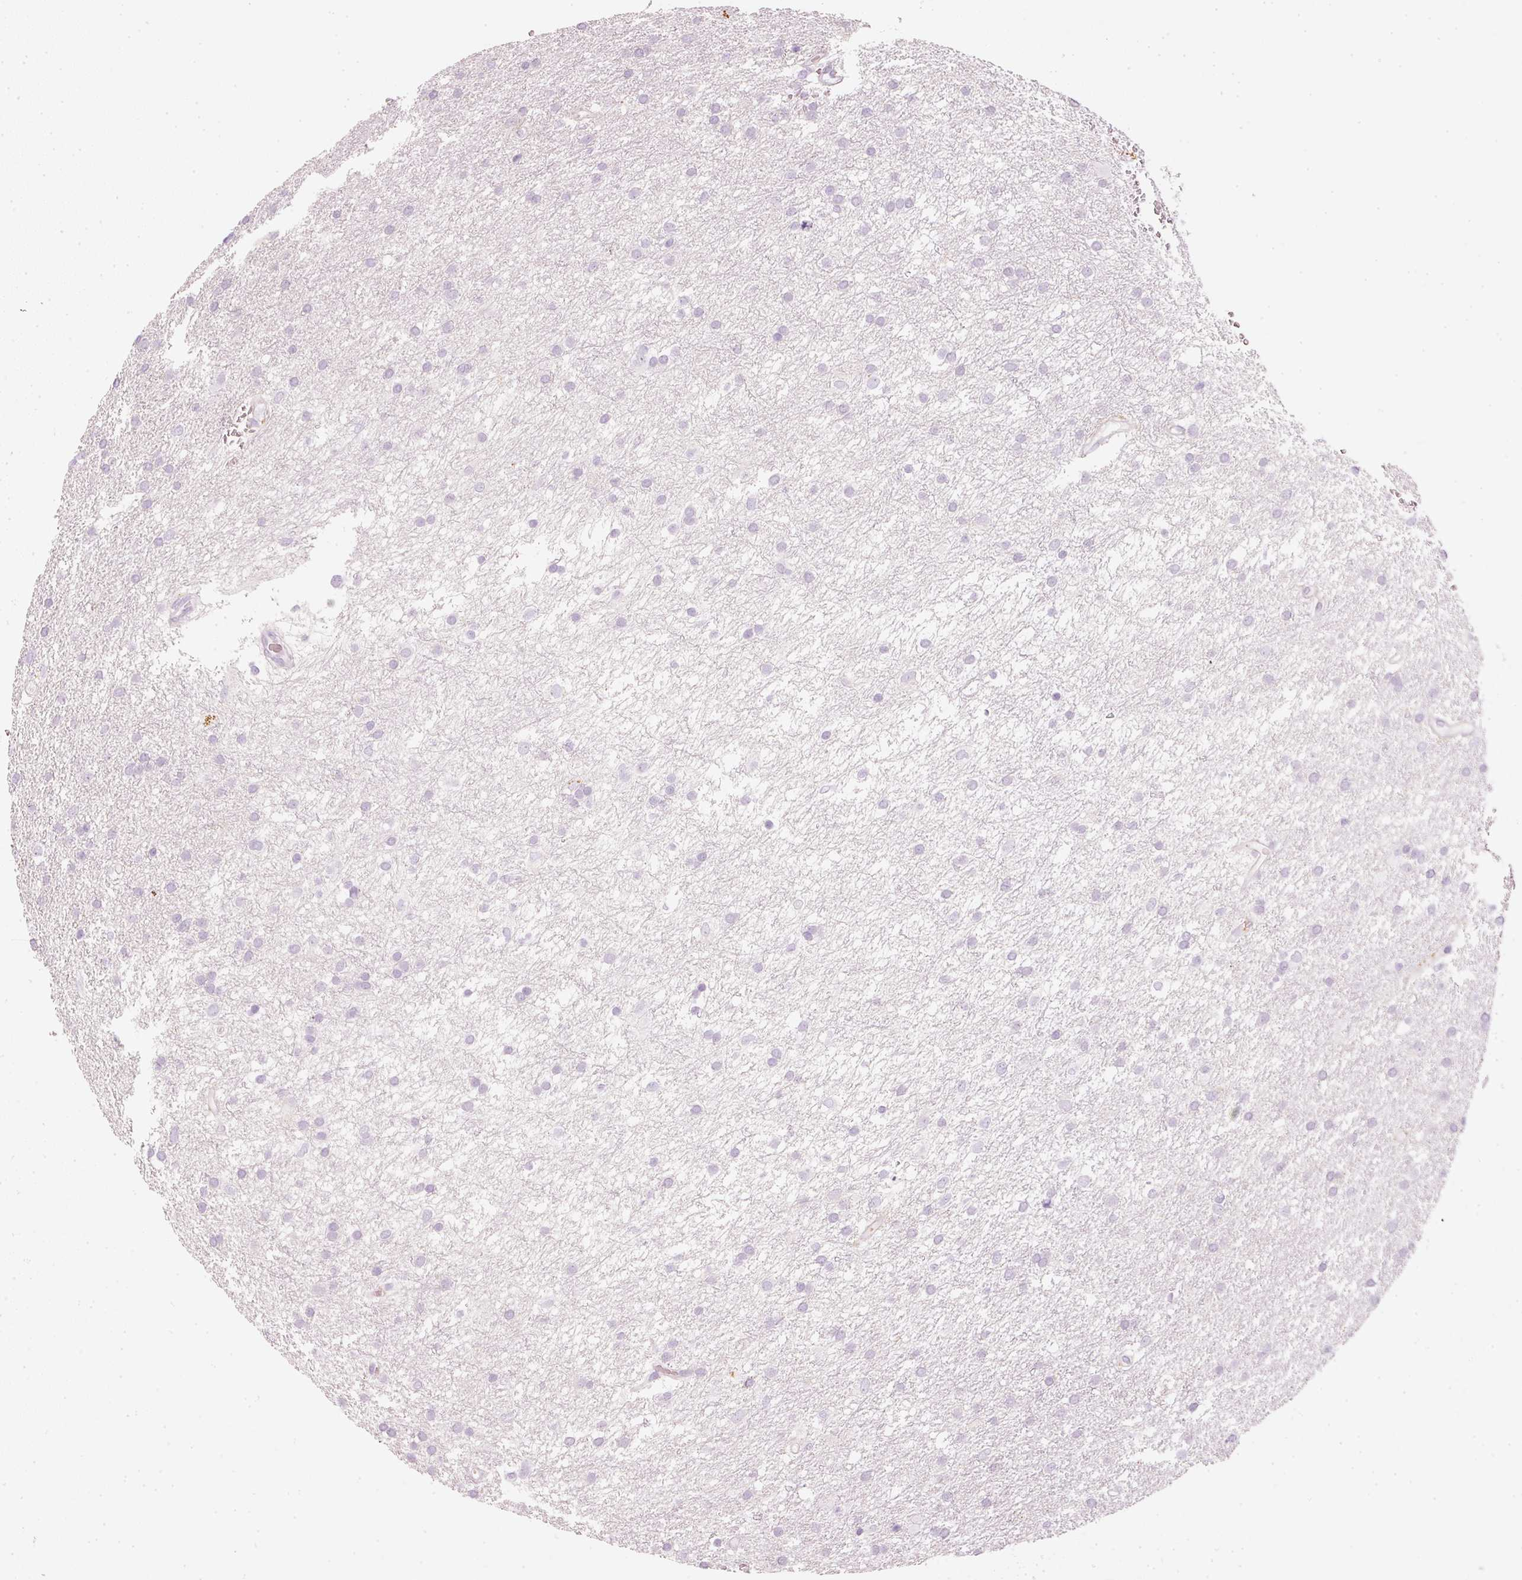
{"staining": {"intensity": "negative", "quantity": "none", "location": "none"}, "tissue": "glioma", "cell_type": "Tumor cells", "image_type": "cancer", "snomed": [{"axis": "morphology", "description": "Glioma, malignant, High grade"}, {"axis": "topography", "description": "Cerebral cortex"}], "caption": "An immunohistochemistry image of glioma is shown. There is no staining in tumor cells of glioma.", "gene": "LECT2", "patient": {"sex": "female", "age": 36}}